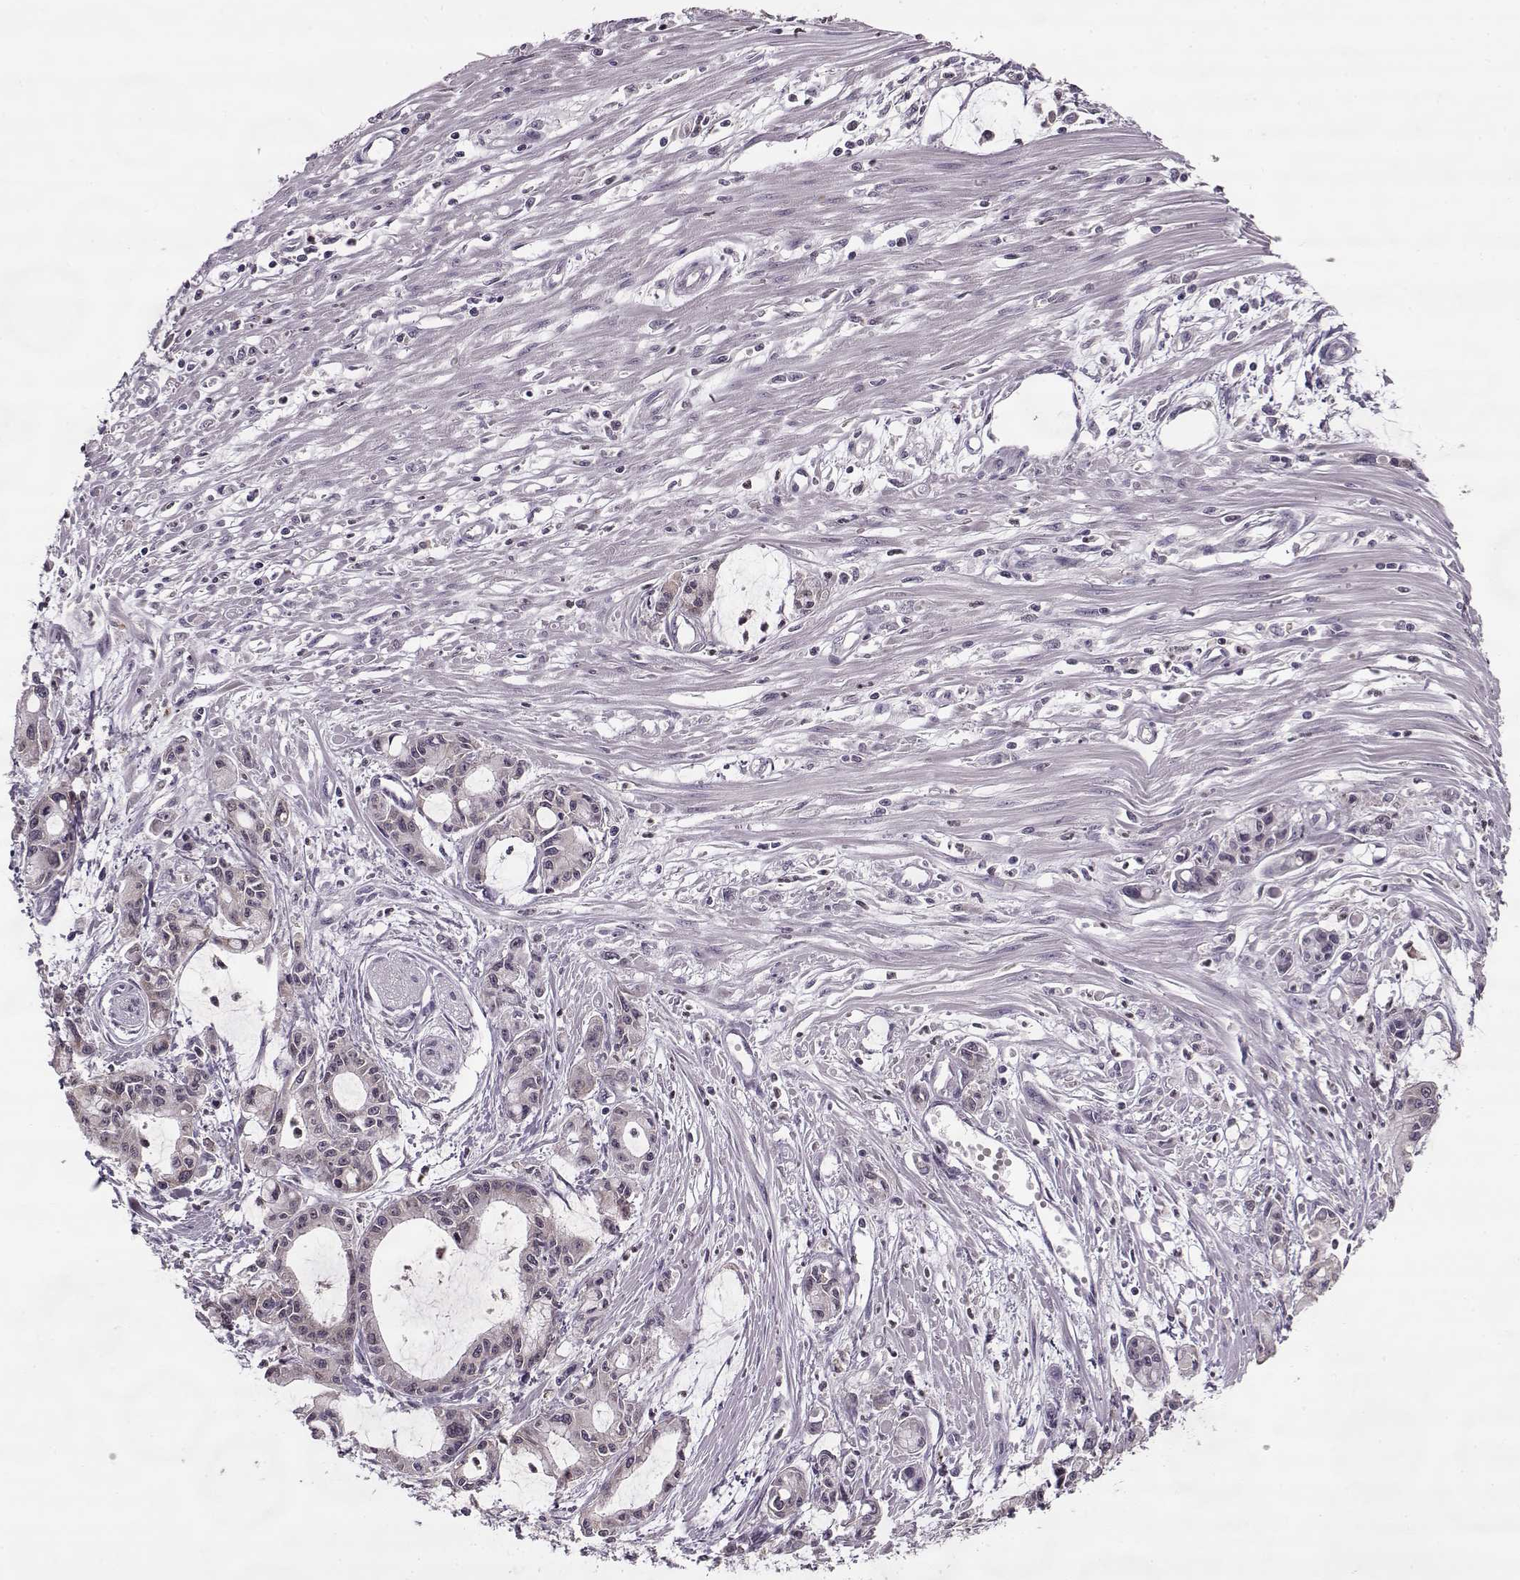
{"staining": {"intensity": "negative", "quantity": "none", "location": "none"}, "tissue": "pancreatic cancer", "cell_type": "Tumor cells", "image_type": "cancer", "snomed": [{"axis": "morphology", "description": "Adenocarcinoma, NOS"}, {"axis": "topography", "description": "Pancreas"}], "caption": "Image shows no protein positivity in tumor cells of pancreatic cancer (adenocarcinoma) tissue. (Brightfield microscopy of DAB (3,3'-diaminobenzidine) immunohistochemistry at high magnification).", "gene": "ACOT11", "patient": {"sex": "male", "age": 48}}